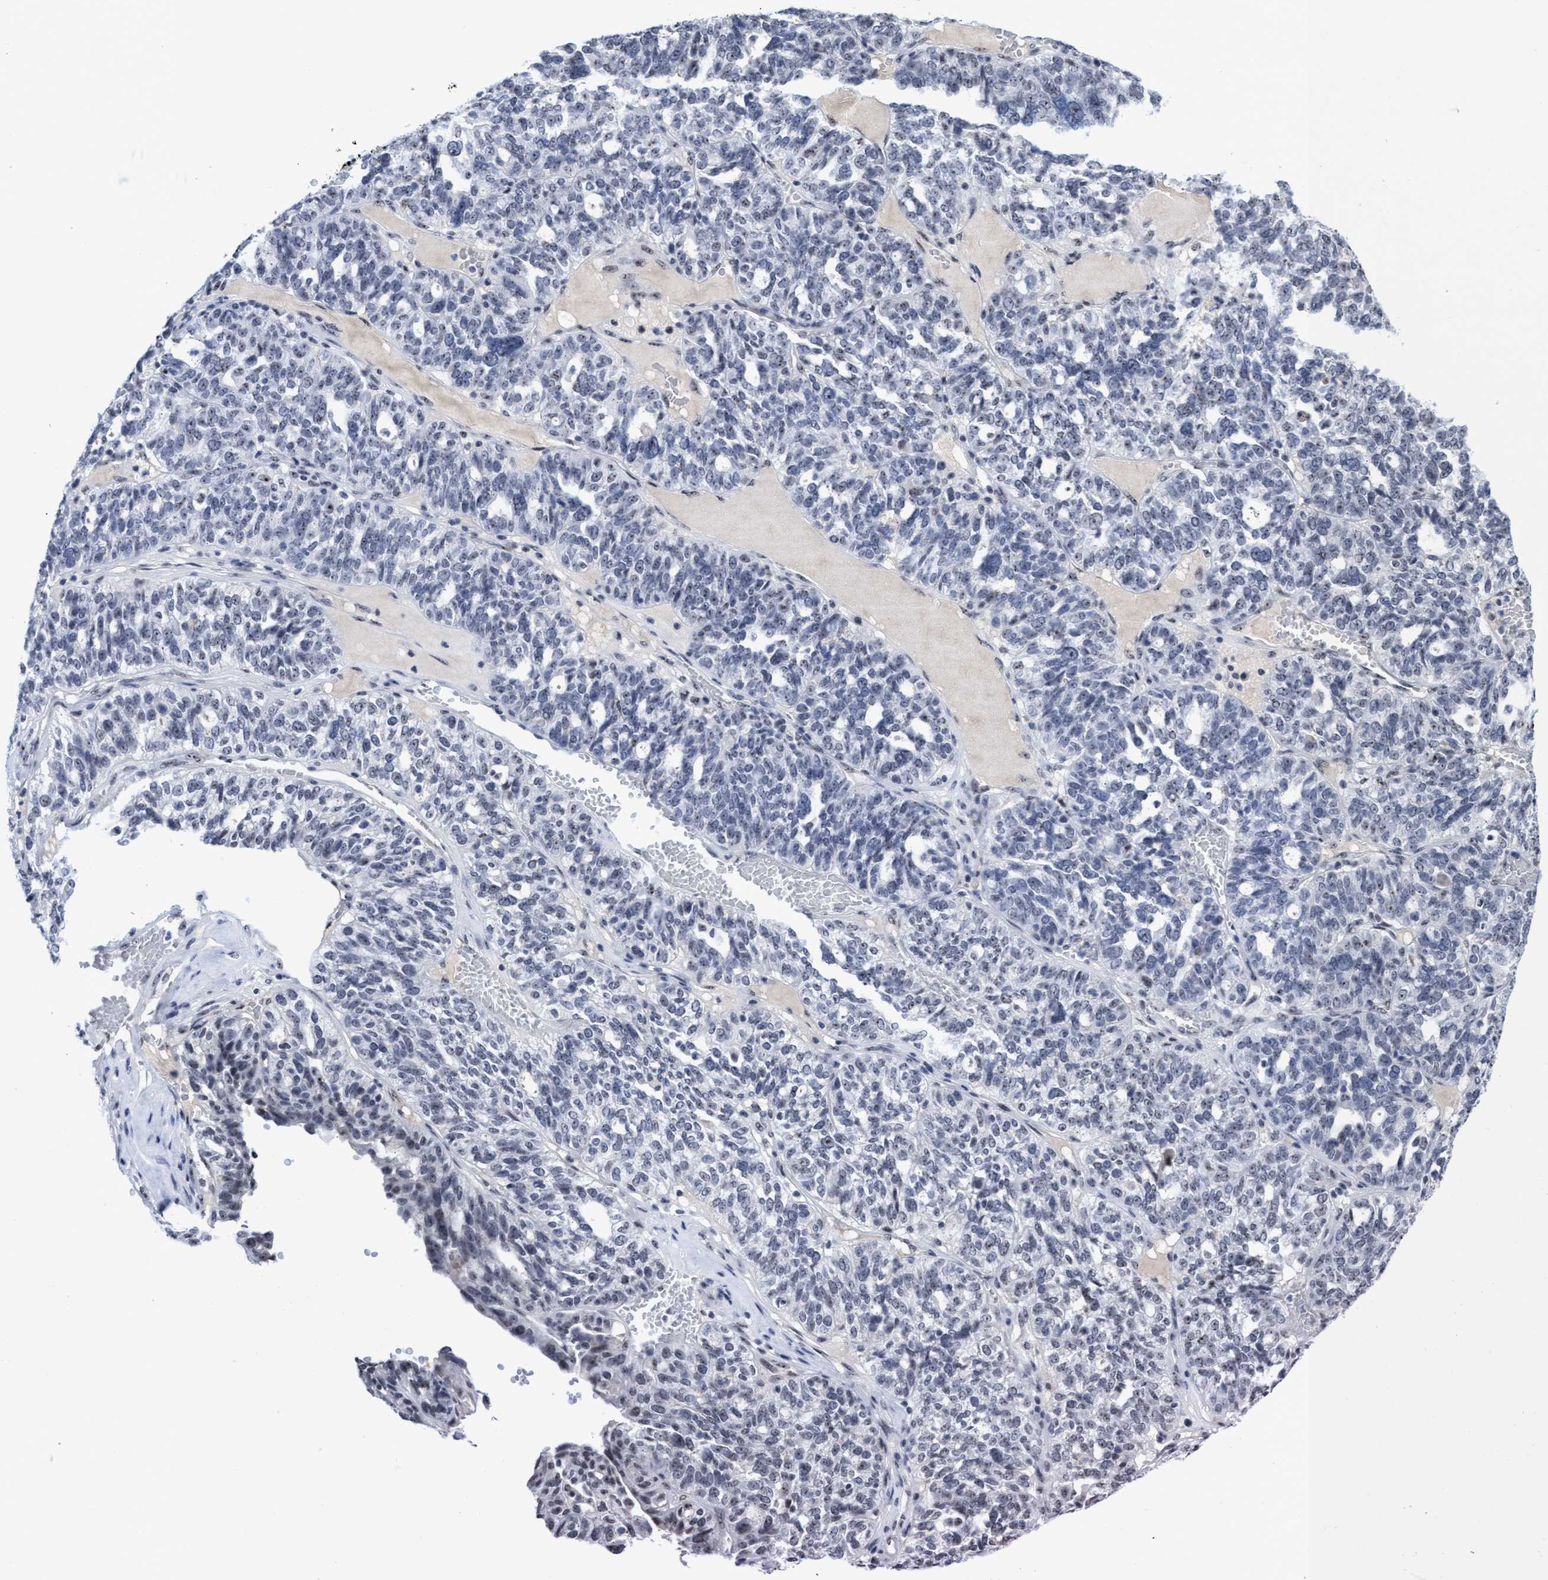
{"staining": {"intensity": "negative", "quantity": "none", "location": "none"}, "tissue": "ovarian cancer", "cell_type": "Tumor cells", "image_type": "cancer", "snomed": [{"axis": "morphology", "description": "Cystadenocarcinoma, serous, NOS"}, {"axis": "topography", "description": "Ovary"}], "caption": "A micrograph of ovarian cancer stained for a protein reveals no brown staining in tumor cells.", "gene": "EFCAB10", "patient": {"sex": "female", "age": 59}}